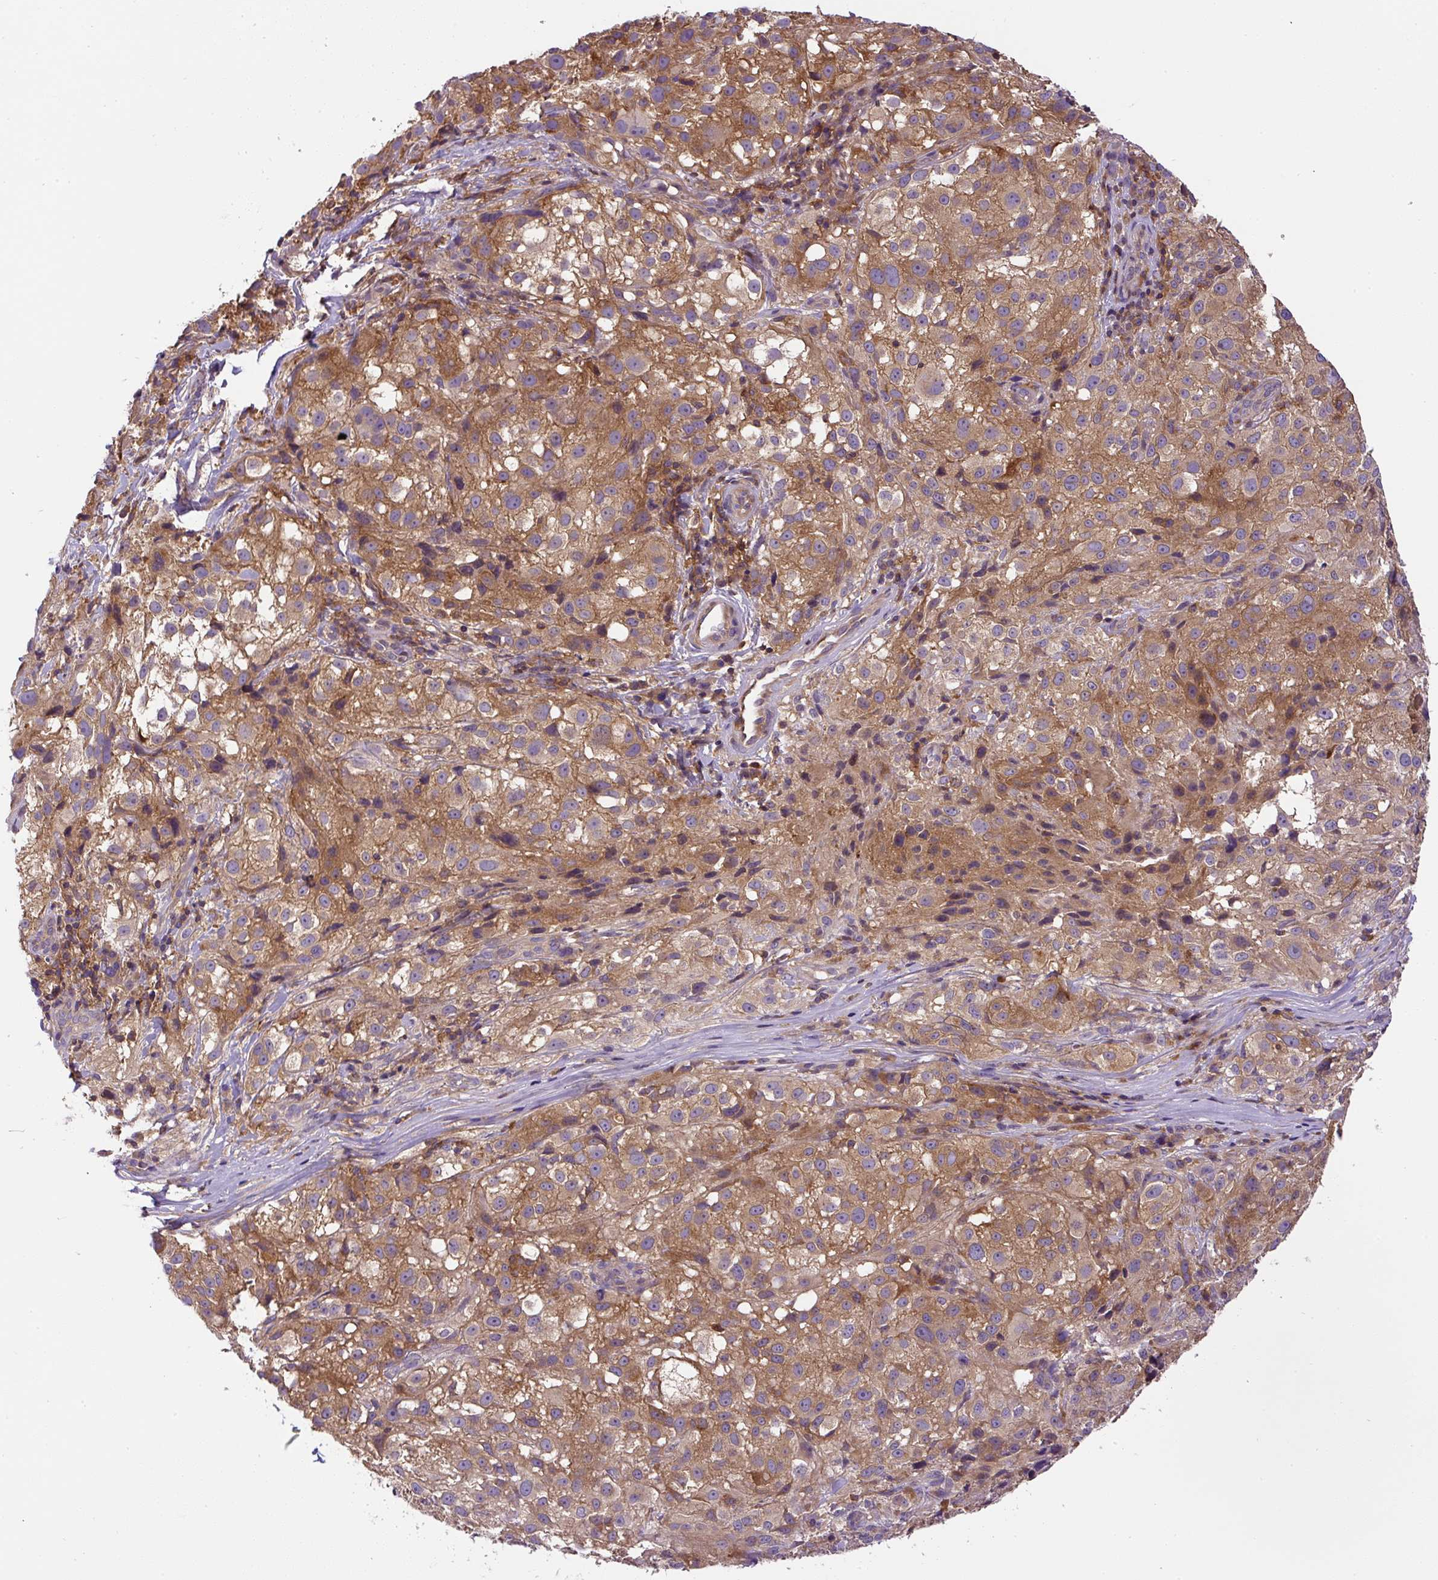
{"staining": {"intensity": "moderate", "quantity": ">75%", "location": "cytoplasmic/membranous"}, "tissue": "melanoma", "cell_type": "Tumor cells", "image_type": "cancer", "snomed": [{"axis": "morphology", "description": "Necrosis, NOS"}, {"axis": "morphology", "description": "Malignant melanoma, NOS"}, {"axis": "topography", "description": "Skin"}], "caption": "DAB (3,3'-diaminobenzidine) immunohistochemical staining of human malignant melanoma displays moderate cytoplasmic/membranous protein positivity in approximately >75% of tumor cells.", "gene": "CCDC28A", "patient": {"sex": "female", "age": 87}}